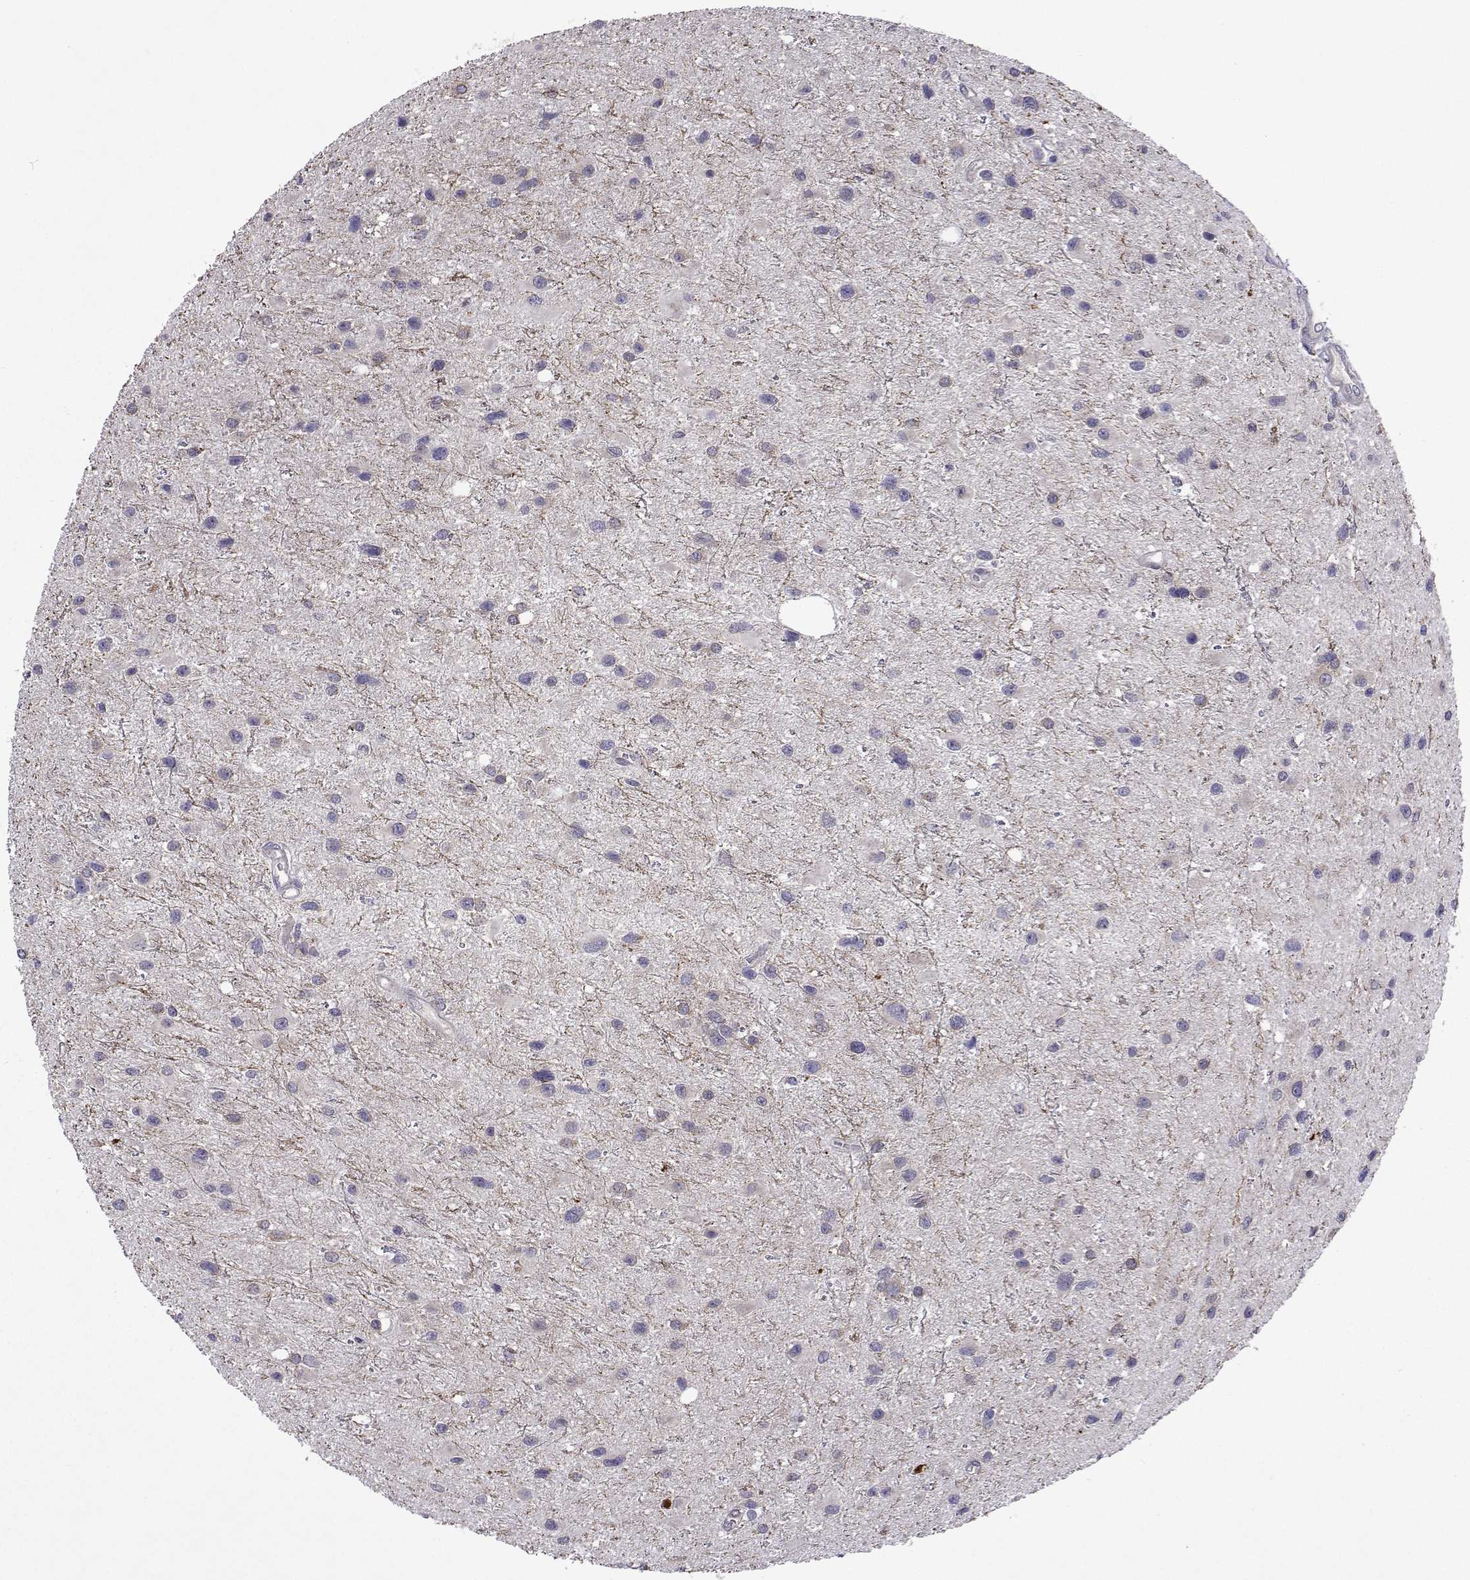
{"staining": {"intensity": "negative", "quantity": "none", "location": "none"}, "tissue": "glioma", "cell_type": "Tumor cells", "image_type": "cancer", "snomed": [{"axis": "morphology", "description": "Glioma, malignant, Low grade"}, {"axis": "topography", "description": "Brain"}], "caption": "This is an IHC image of glioma. There is no expression in tumor cells.", "gene": "TARBP2", "patient": {"sex": "female", "age": 32}}